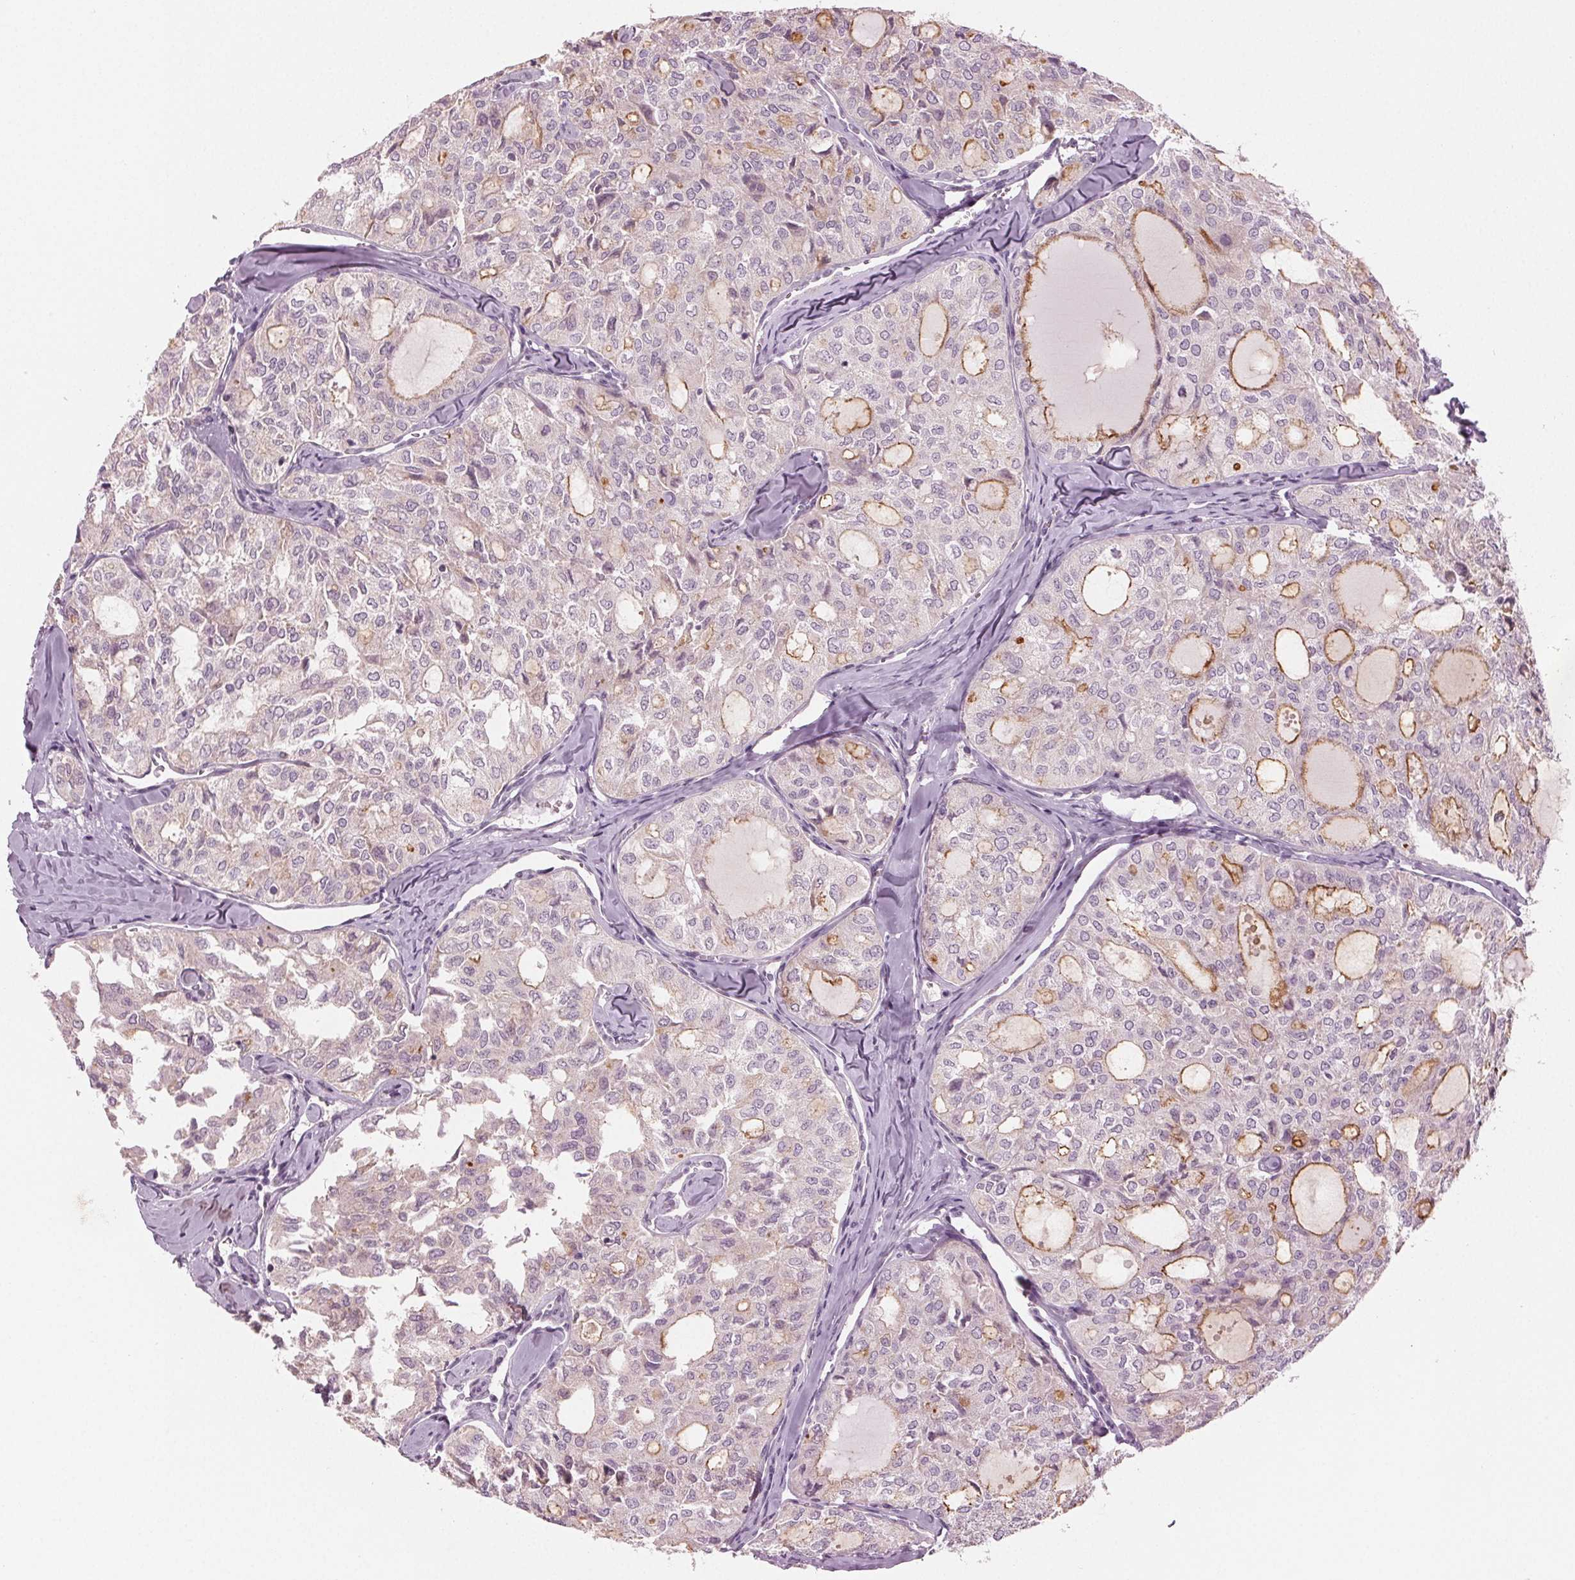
{"staining": {"intensity": "moderate", "quantity": "<25%", "location": "cytoplasmic/membranous"}, "tissue": "thyroid cancer", "cell_type": "Tumor cells", "image_type": "cancer", "snomed": [{"axis": "morphology", "description": "Follicular adenoma carcinoma, NOS"}, {"axis": "topography", "description": "Thyroid gland"}], "caption": "IHC of thyroid cancer (follicular adenoma carcinoma) reveals low levels of moderate cytoplasmic/membranous staining in about <25% of tumor cells.", "gene": "PRAP1", "patient": {"sex": "male", "age": 75}}